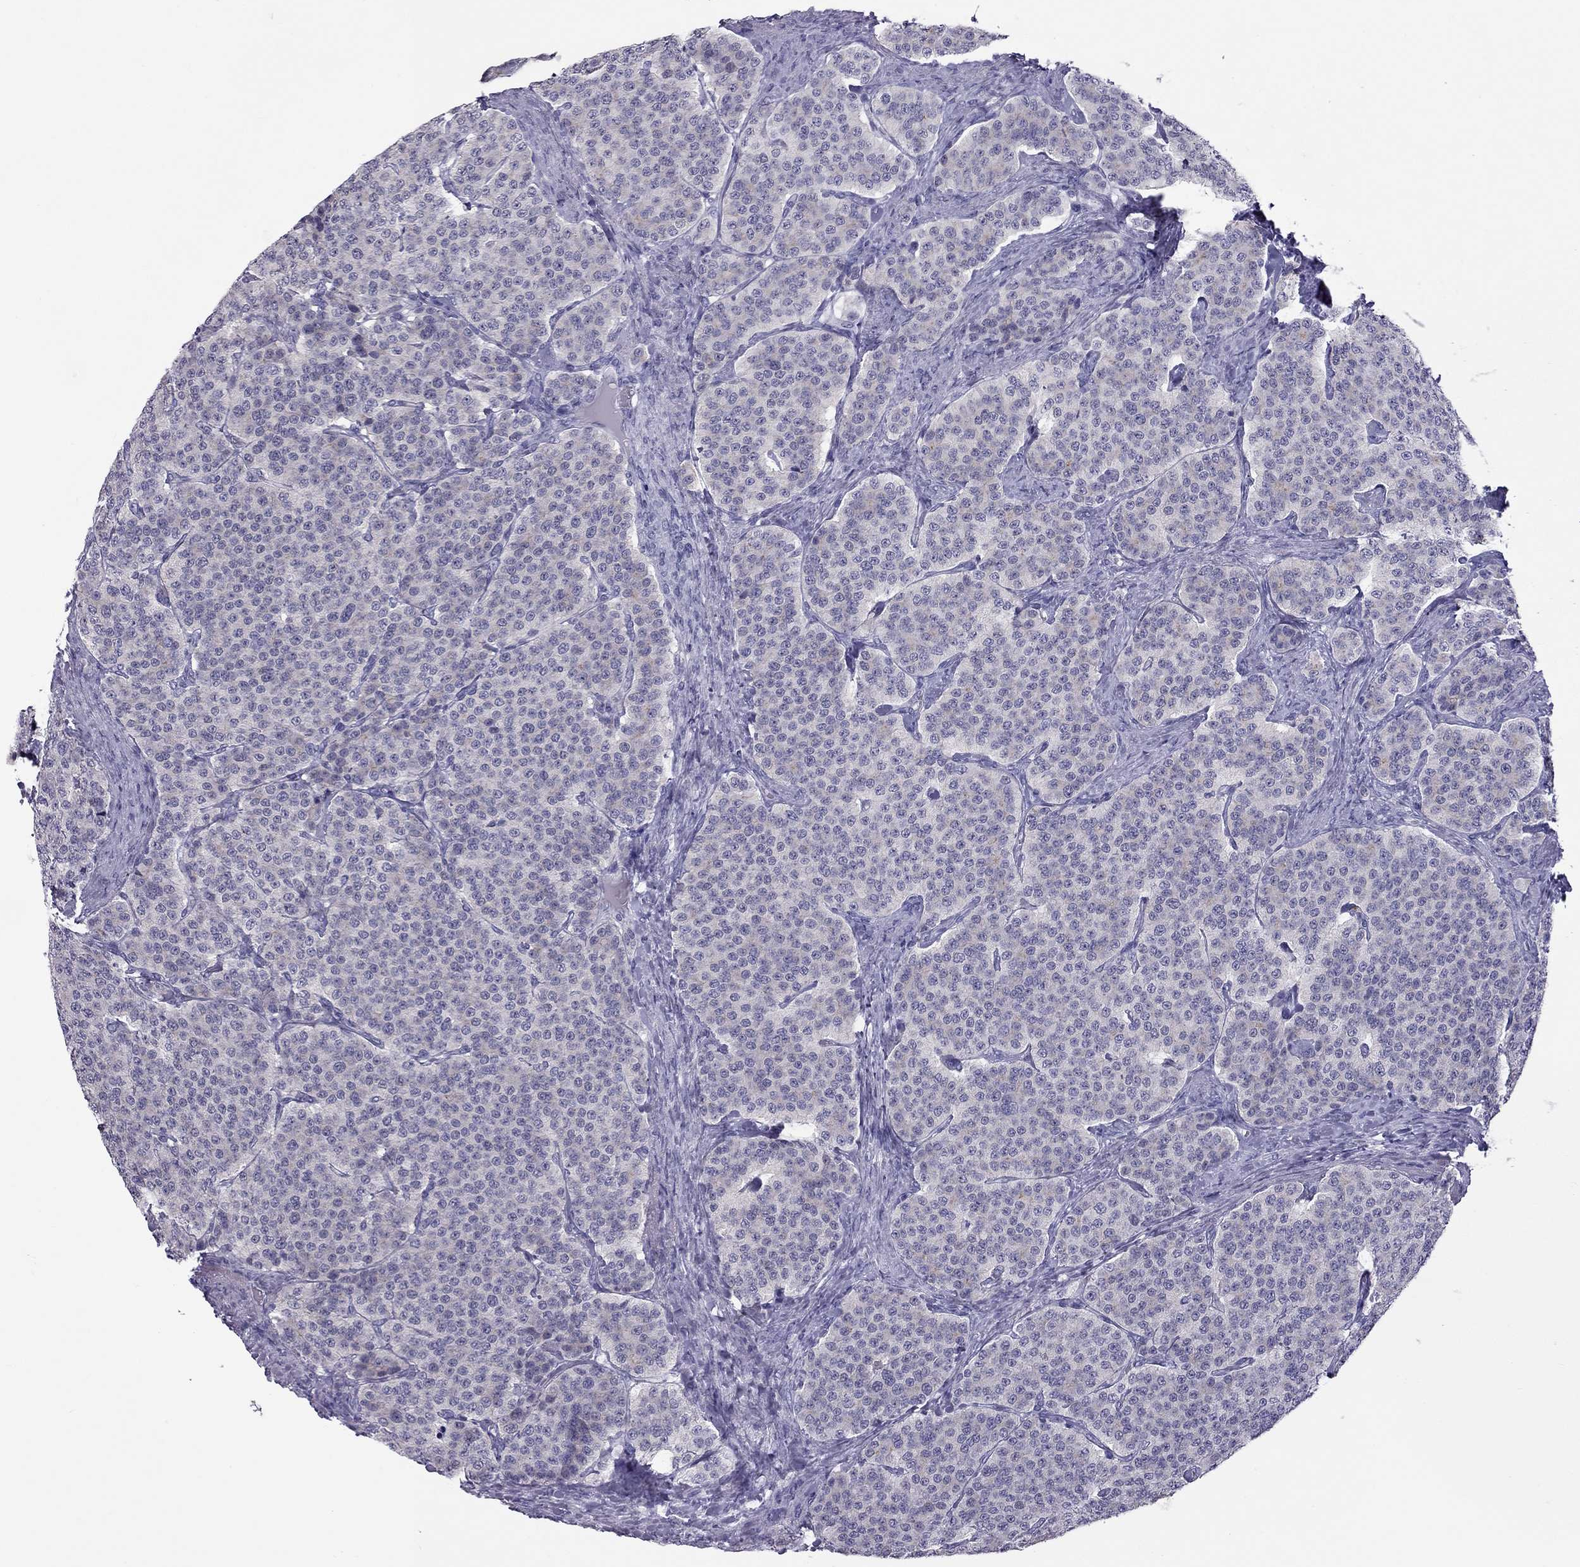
{"staining": {"intensity": "negative", "quantity": "none", "location": "none"}, "tissue": "carcinoid", "cell_type": "Tumor cells", "image_type": "cancer", "snomed": [{"axis": "morphology", "description": "Carcinoid, malignant, NOS"}, {"axis": "topography", "description": "Small intestine"}], "caption": "Human carcinoid stained for a protein using immunohistochemistry demonstrates no positivity in tumor cells.", "gene": "TEX14", "patient": {"sex": "female", "age": 58}}